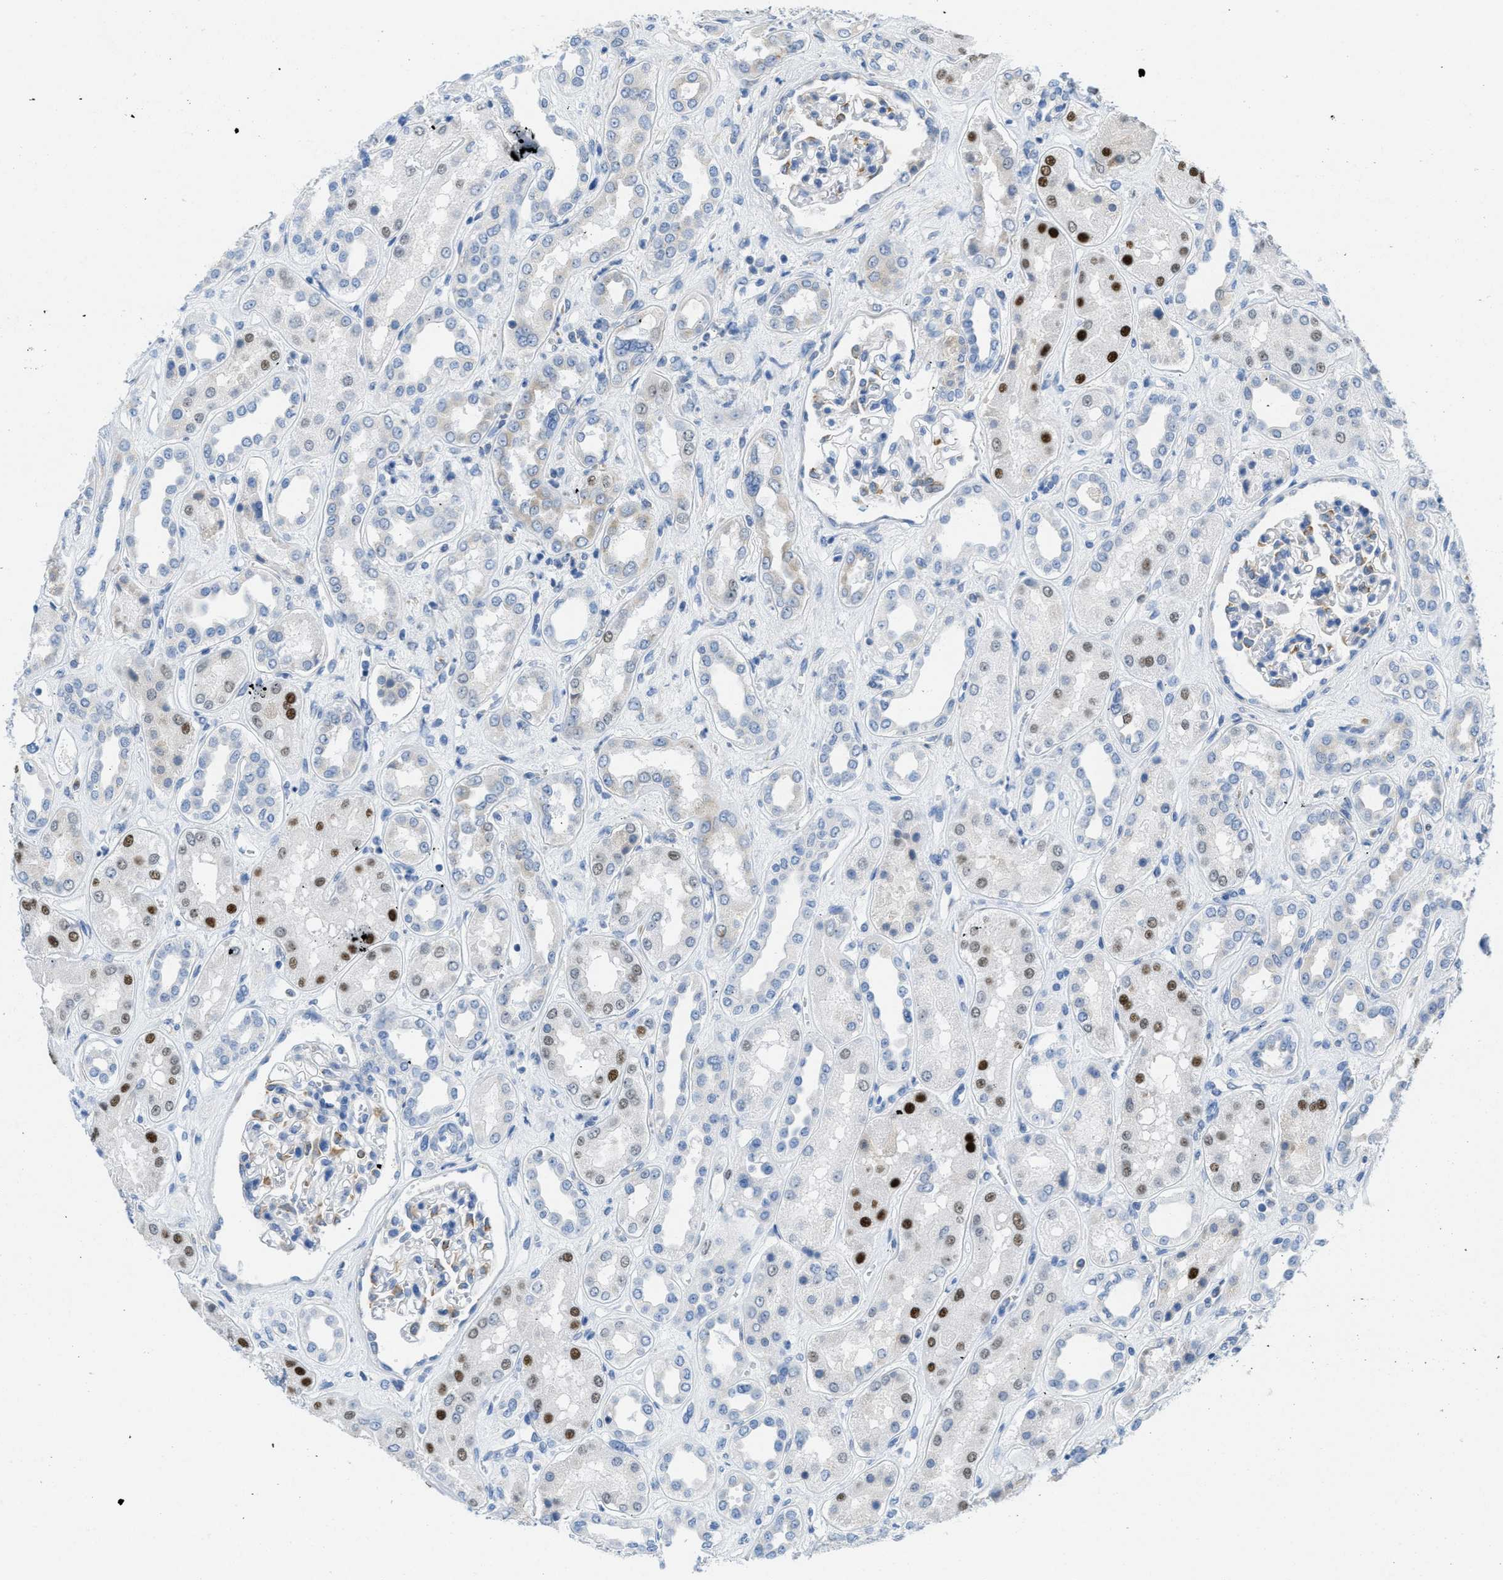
{"staining": {"intensity": "weak", "quantity": "<25%", "location": "cytoplasmic/membranous"}, "tissue": "kidney", "cell_type": "Cells in glomeruli", "image_type": "normal", "snomed": [{"axis": "morphology", "description": "Normal tissue, NOS"}, {"axis": "topography", "description": "Kidney"}], "caption": "IHC micrograph of normal kidney: kidney stained with DAB exhibits no significant protein expression in cells in glomeruli.", "gene": "PTDSS1", "patient": {"sex": "male", "age": 59}}